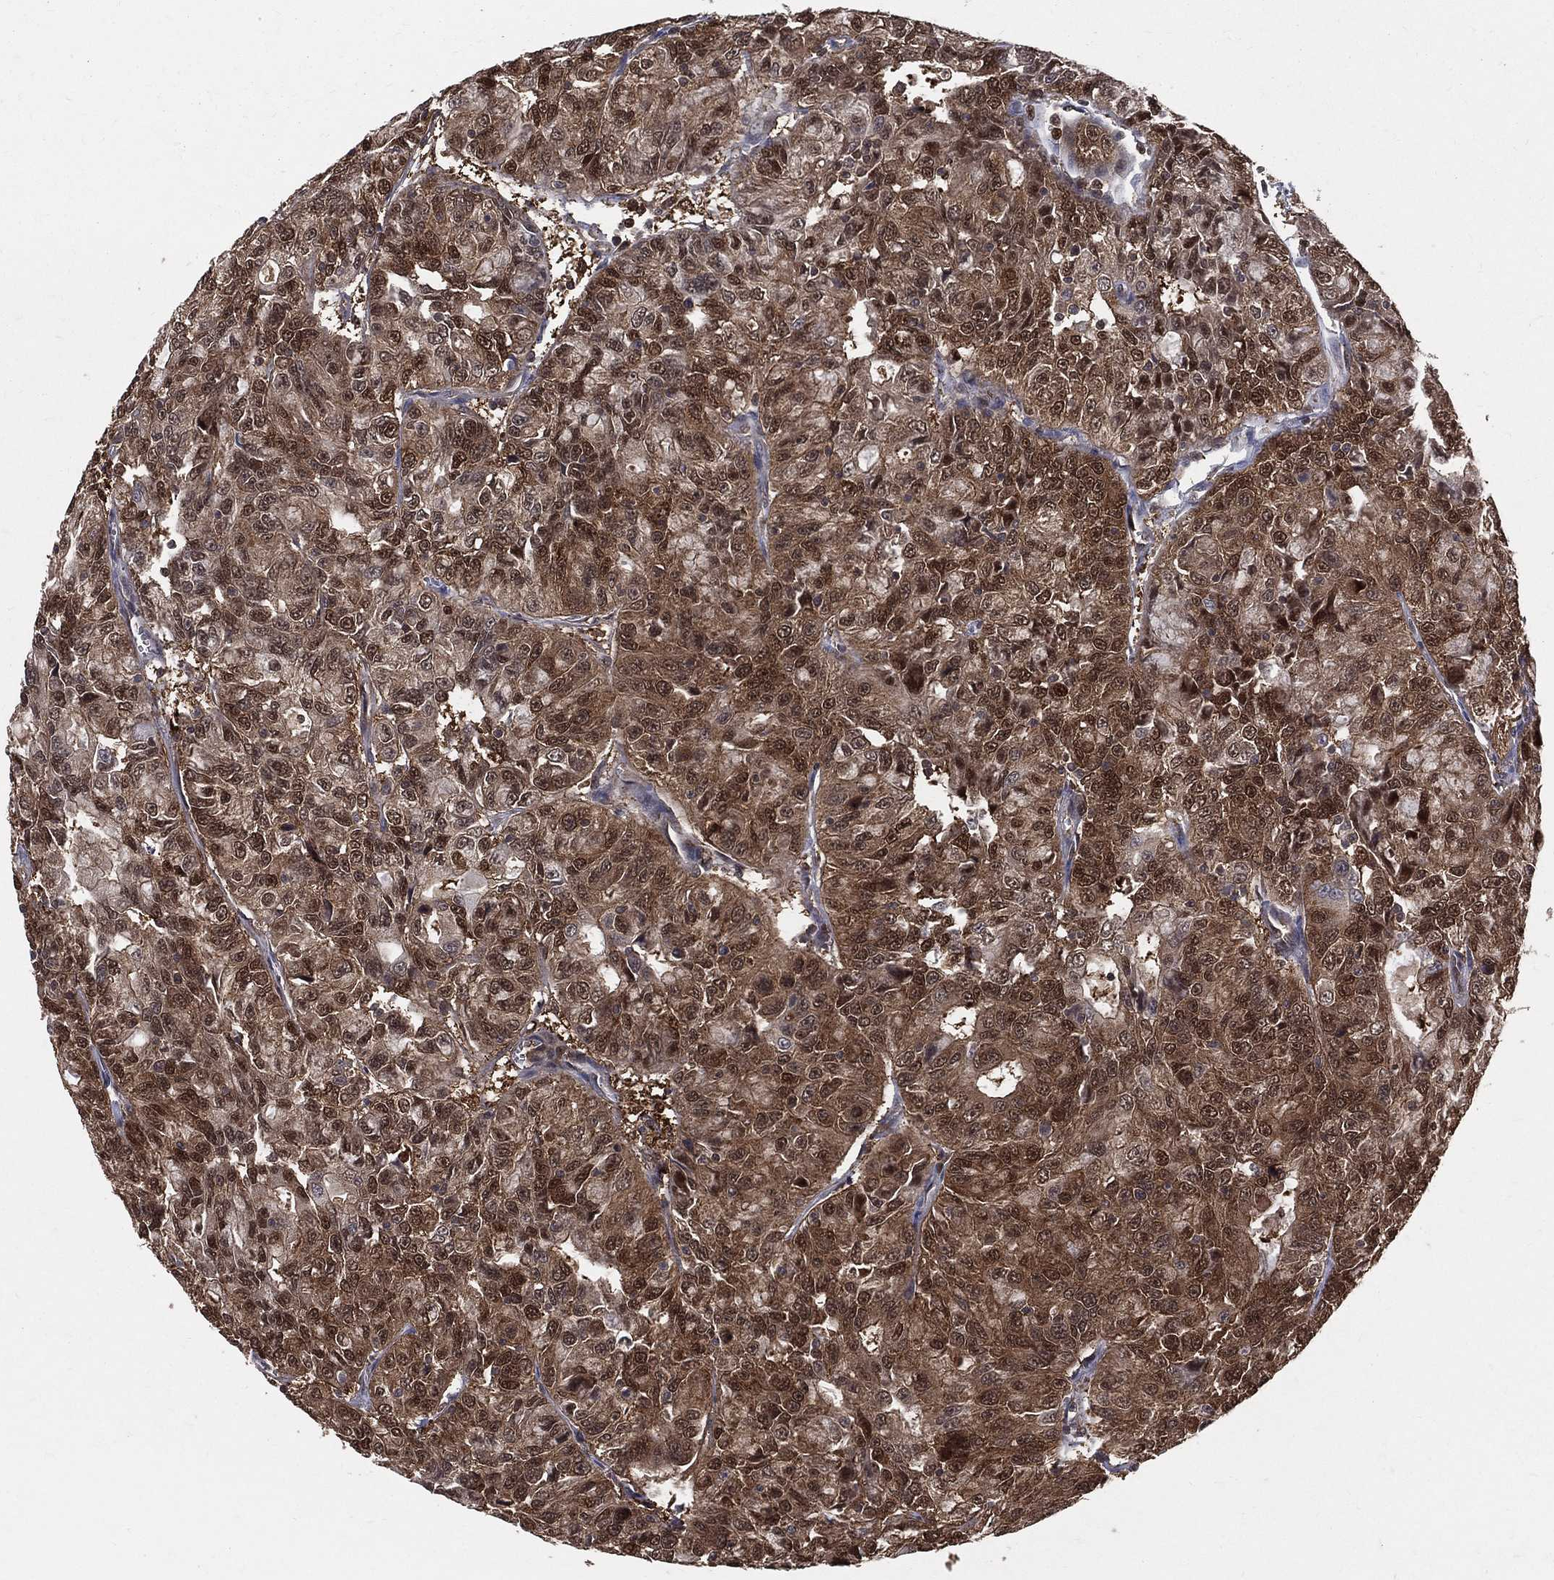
{"staining": {"intensity": "strong", "quantity": "25%-75%", "location": "cytoplasmic/membranous,nuclear"}, "tissue": "urothelial cancer", "cell_type": "Tumor cells", "image_type": "cancer", "snomed": [{"axis": "morphology", "description": "Urothelial carcinoma, NOS"}, {"axis": "morphology", "description": "Urothelial carcinoma, High grade"}, {"axis": "topography", "description": "Urinary bladder"}], "caption": "Protein staining displays strong cytoplasmic/membranous and nuclear positivity in about 25%-75% of tumor cells in high-grade urothelial carcinoma. The staining was performed using DAB (3,3'-diaminobenzidine), with brown indicating positive protein expression. Nuclei are stained blue with hematoxylin.", "gene": "ENO1", "patient": {"sex": "female", "age": 73}}